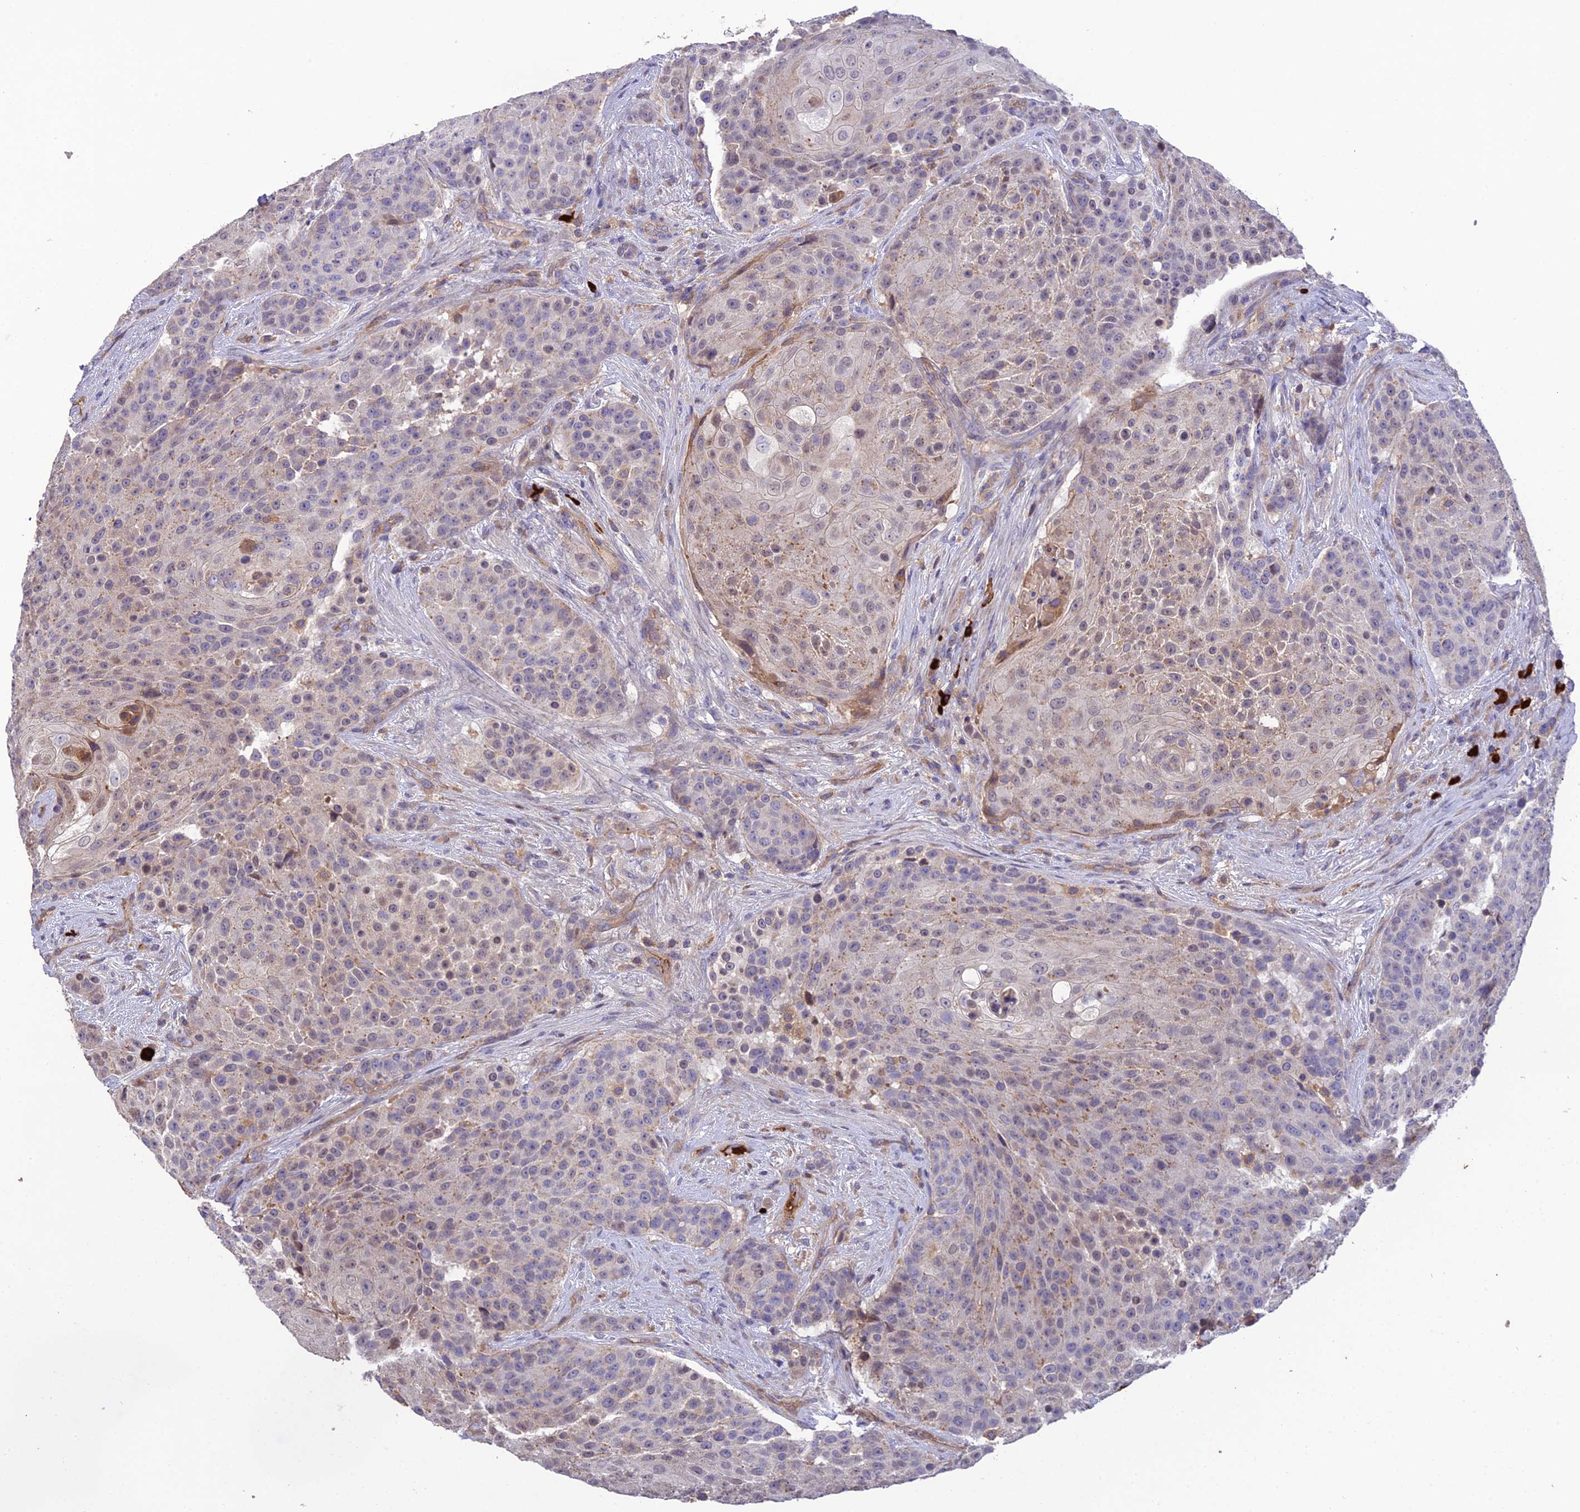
{"staining": {"intensity": "weak", "quantity": "25%-75%", "location": "cytoplasmic/membranous"}, "tissue": "urothelial cancer", "cell_type": "Tumor cells", "image_type": "cancer", "snomed": [{"axis": "morphology", "description": "Urothelial carcinoma, High grade"}, {"axis": "topography", "description": "Urinary bladder"}], "caption": "The image demonstrates staining of high-grade urothelial carcinoma, revealing weak cytoplasmic/membranous protein staining (brown color) within tumor cells. The protein is shown in brown color, while the nuclei are stained blue.", "gene": "MIOS", "patient": {"sex": "female", "age": 63}}